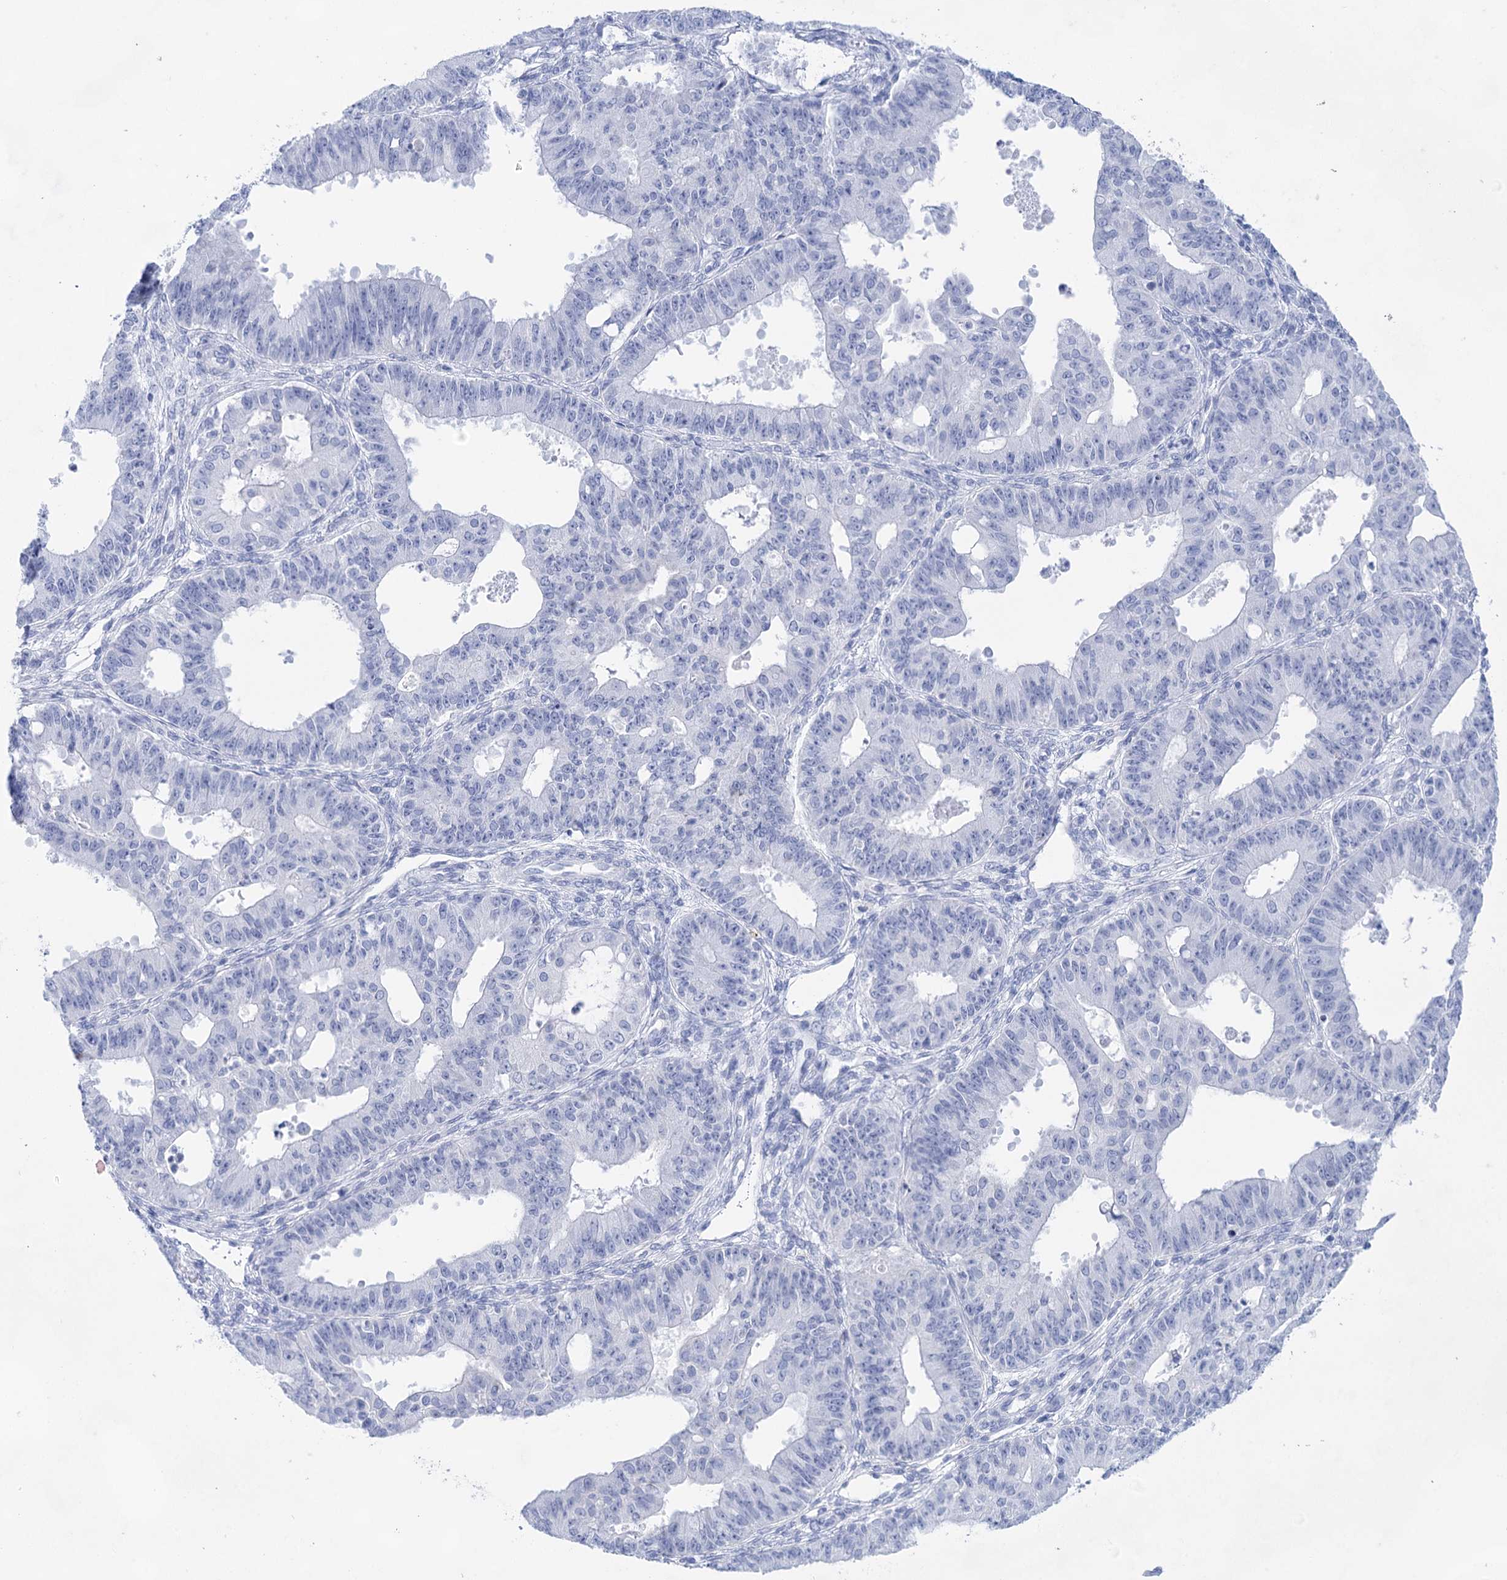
{"staining": {"intensity": "negative", "quantity": "none", "location": "none"}, "tissue": "ovarian cancer", "cell_type": "Tumor cells", "image_type": "cancer", "snomed": [{"axis": "morphology", "description": "Carcinoma, endometroid"}, {"axis": "topography", "description": "Appendix"}, {"axis": "topography", "description": "Ovary"}], "caption": "Endometroid carcinoma (ovarian) was stained to show a protein in brown. There is no significant staining in tumor cells. (DAB immunohistochemistry (IHC) visualized using brightfield microscopy, high magnification).", "gene": "LALBA", "patient": {"sex": "female", "age": 42}}